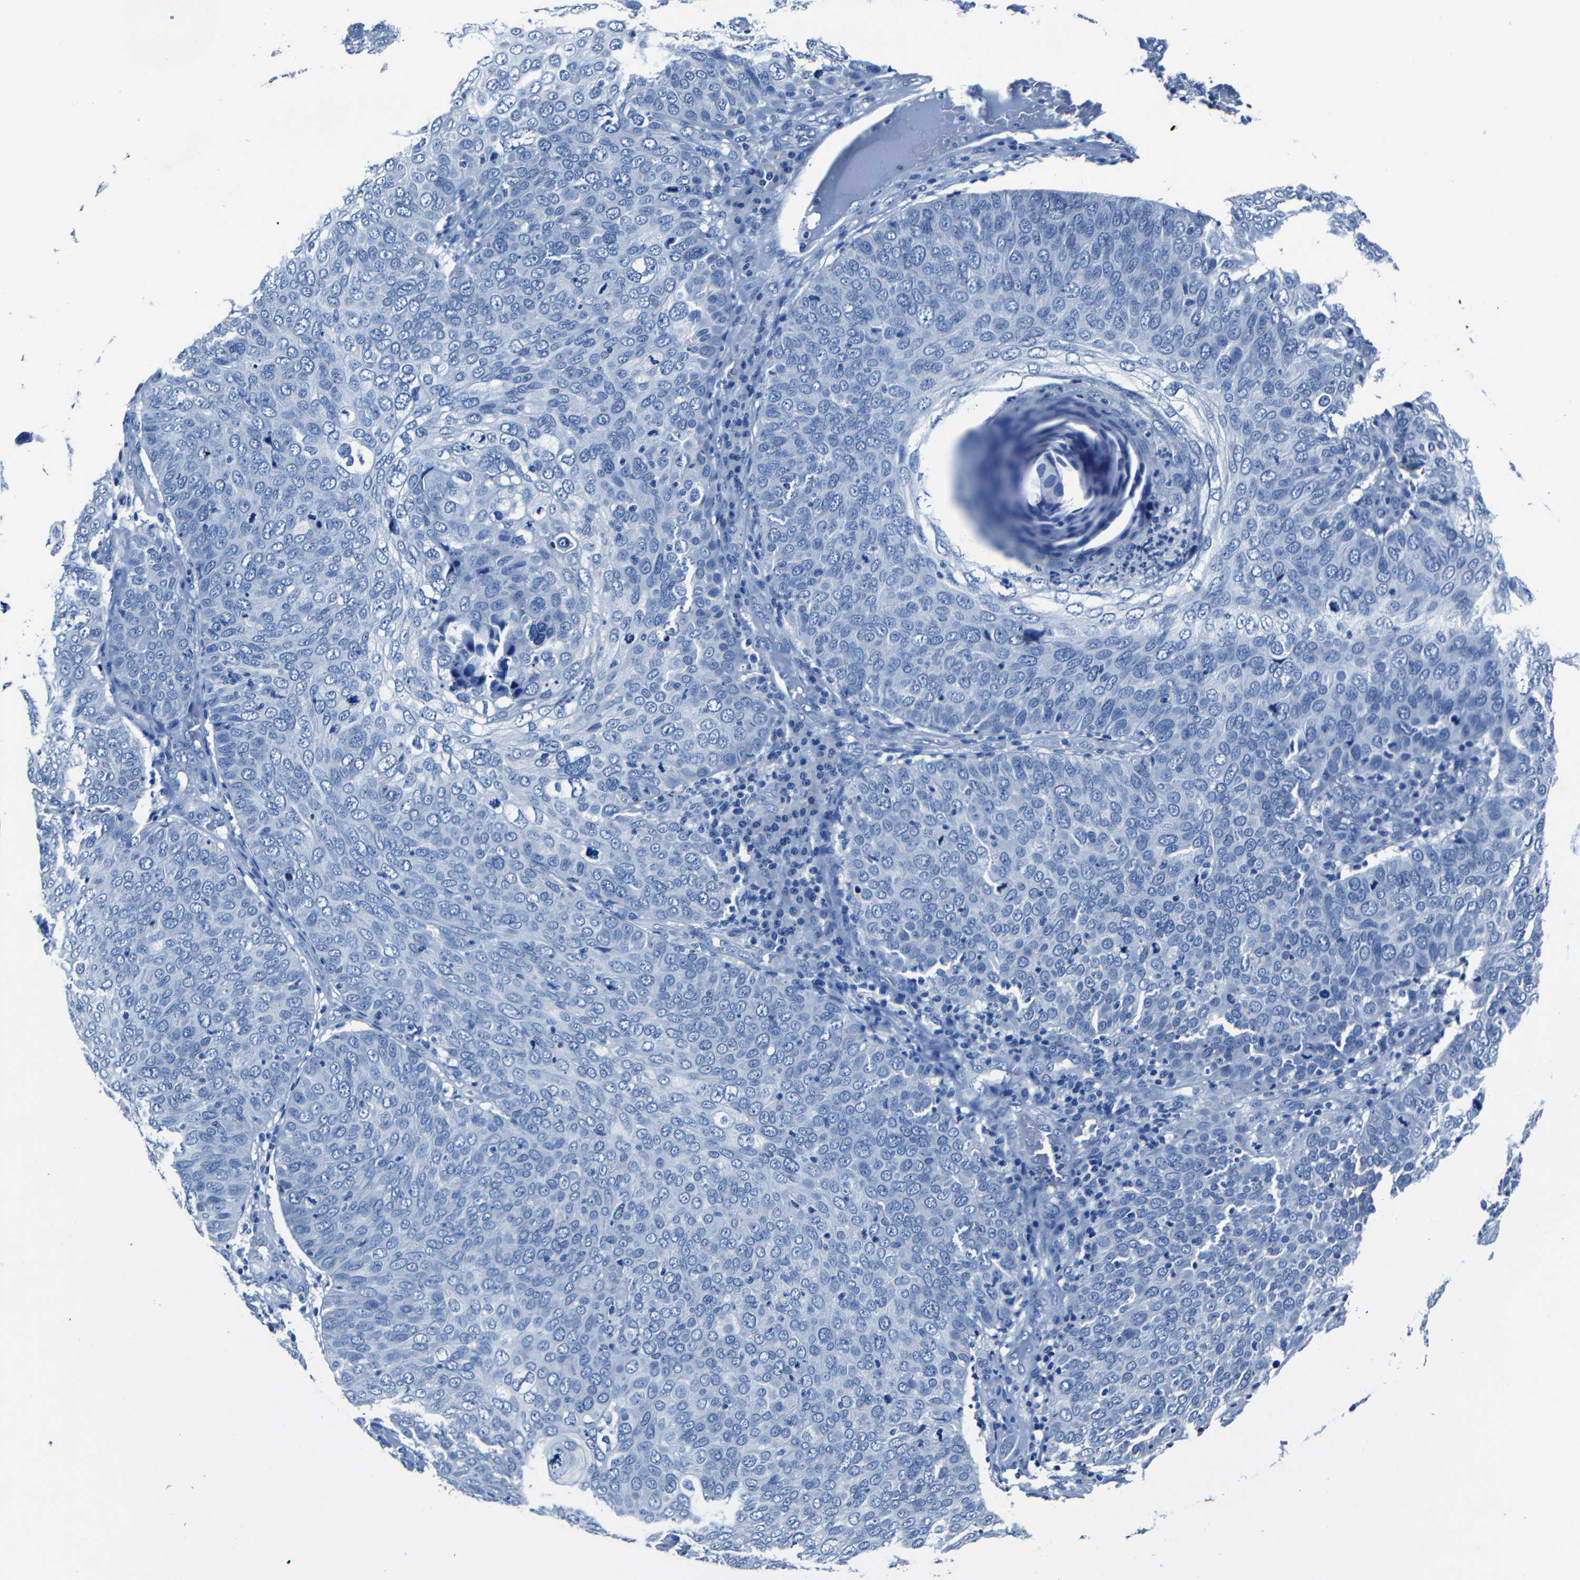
{"staining": {"intensity": "negative", "quantity": "none", "location": "none"}, "tissue": "skin cancer", "cell_type": "Tumor cells", "image_type": "cancer", "snomed": [{"axis": "morphology", "description": "Squamous cell carcinoma, NOS"}, {"axis": "topography", "description": "Skin"}], "caption": "Human skin squamous cell carcinoma stained for a protein using immunohistochemistry (IHC) reveals no positivity in tumor cells.", "gene": "NCMAP", "patient": {"sex": "male", "age": 87}}